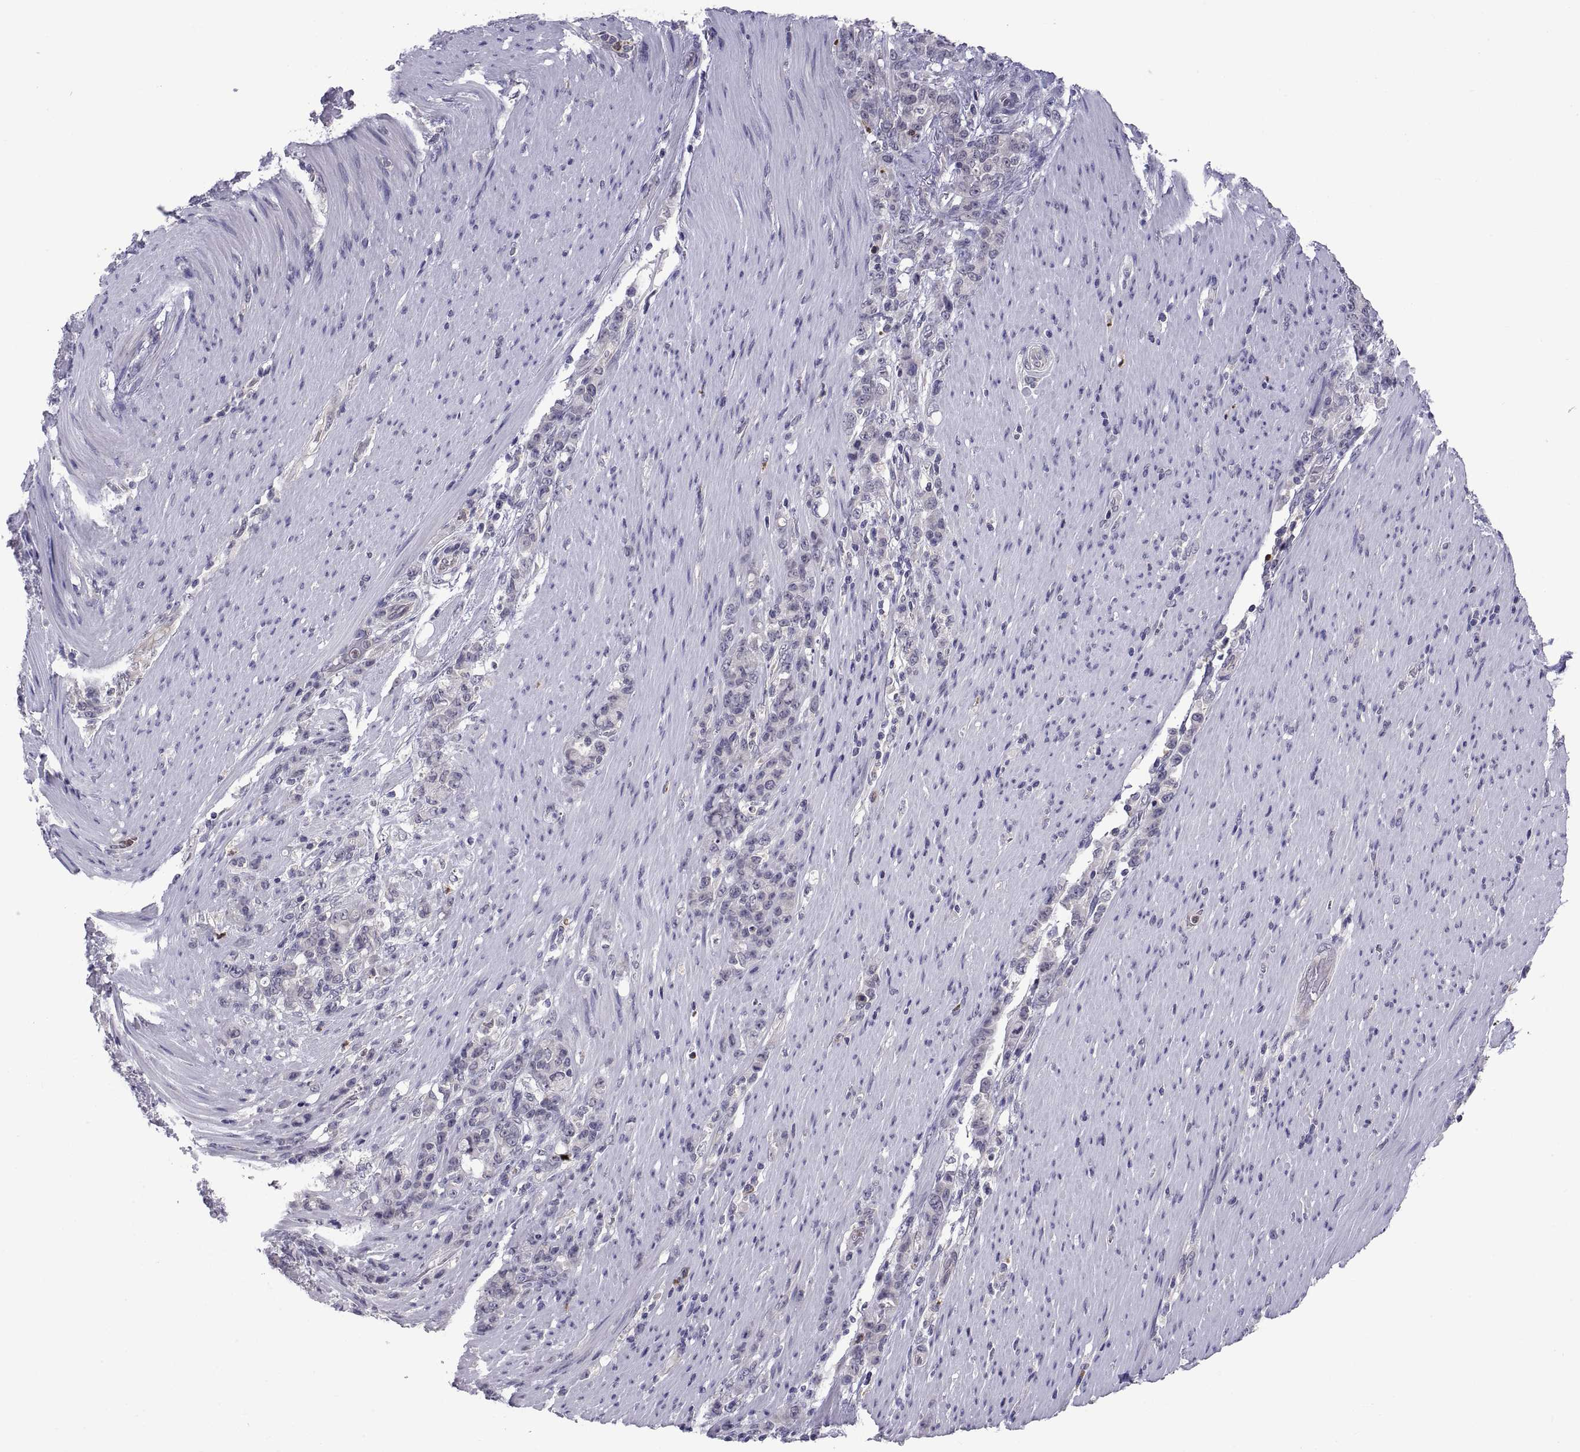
{"staining": {"intensity": "negative", "quantity": "none", "location": "none"}, "tissue": "stomach cancer", "cell_type": "Tumor cells", "image_type": "cancer", "snomed": [{"axis": "morphology", "description": "Adenocarcinoma, NOS"}, {"axis": "topography", "description": "Stomach"}], "caption": "Protein analysis of stomach cancer demonstrates no significant staining in tumor cells.", "gene": "PKP1", "patient": {"sex": "female", "age": 79}}